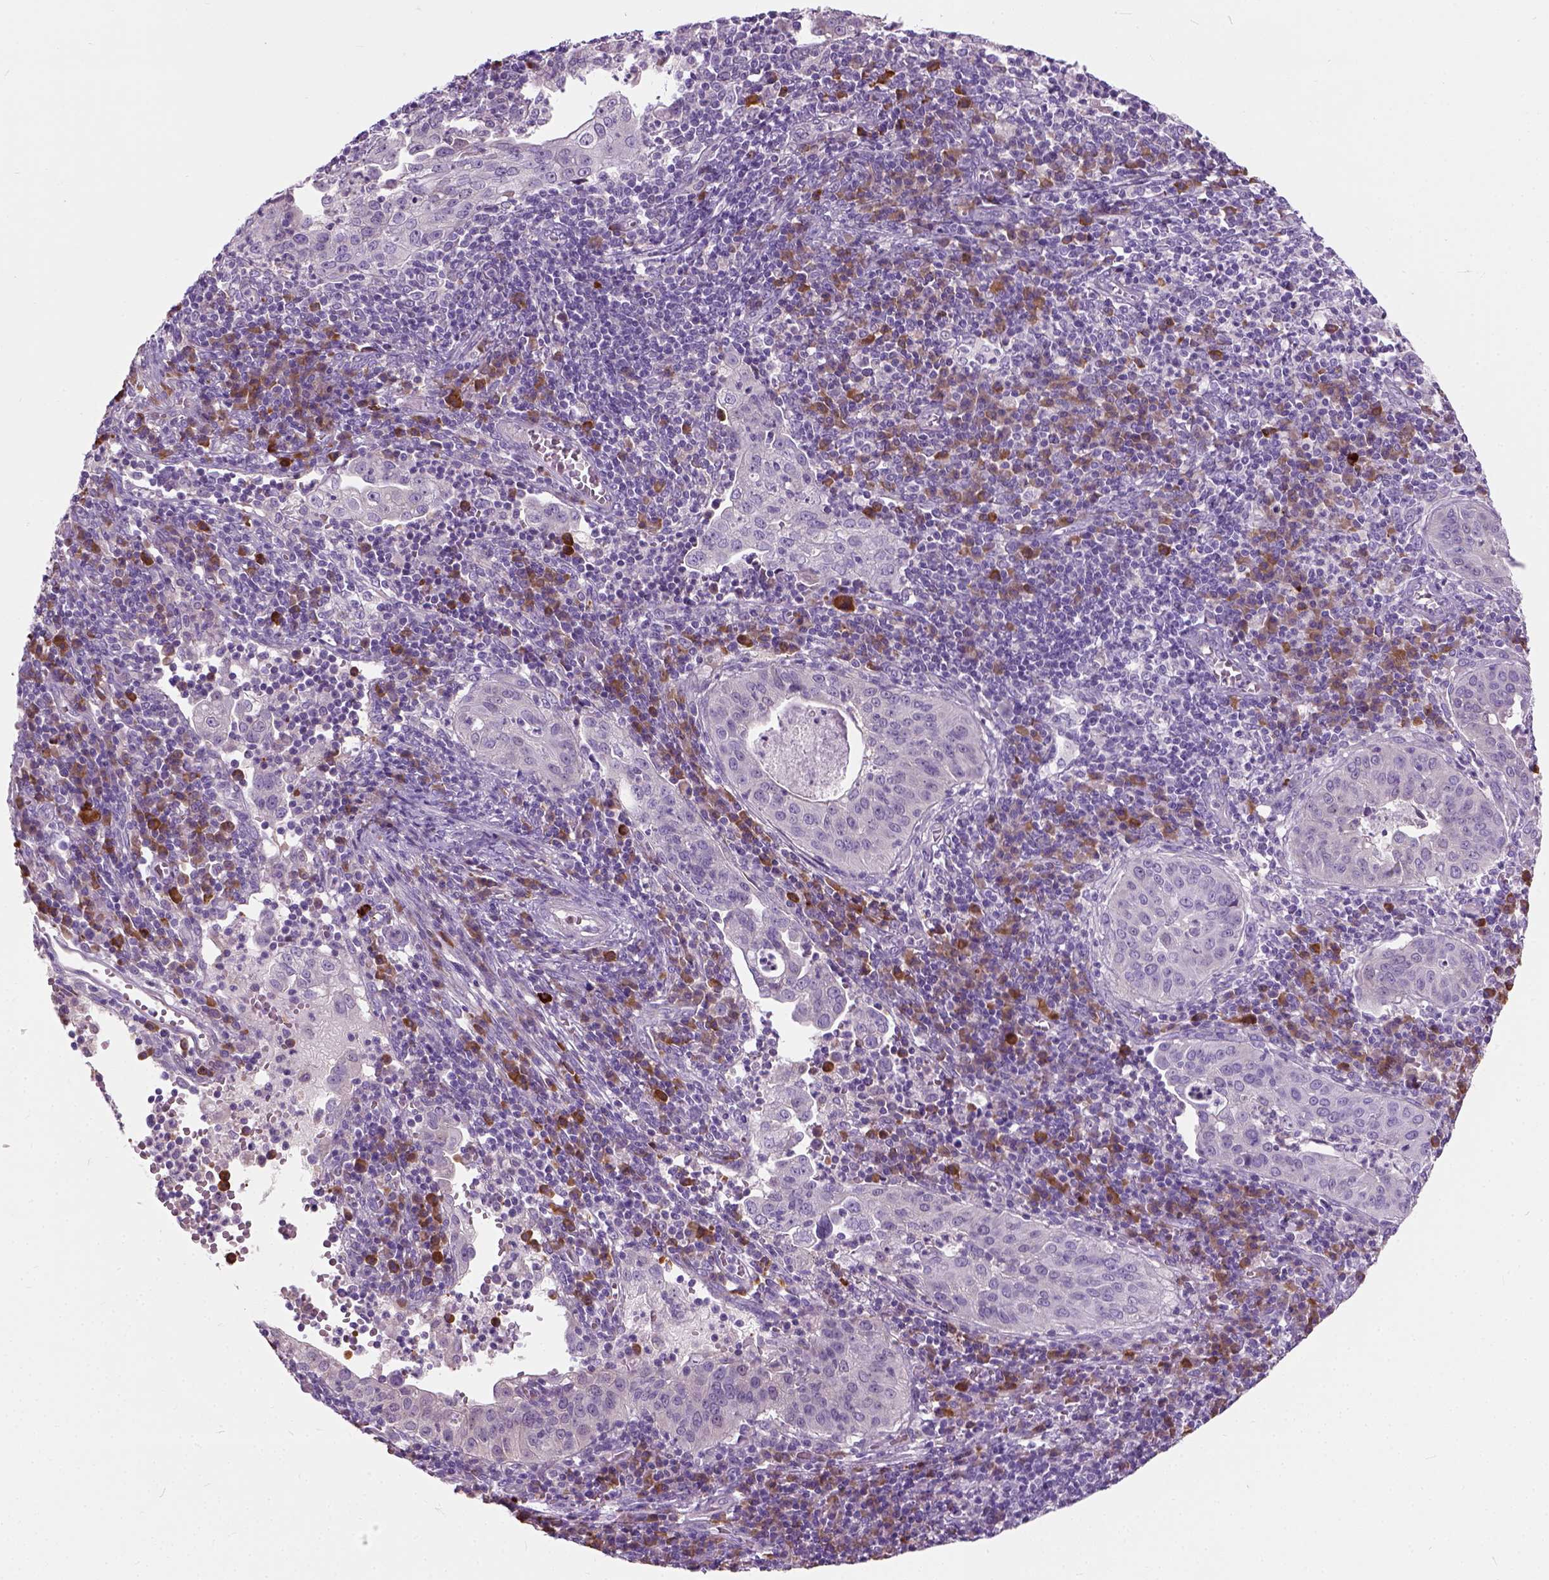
{"staining": {"intensity": "negative", "quantity": "none", "location": "none"}, "tissue": "cervical cancer", "cell_type": "Tumor cells", "image_type": "cancer", "snomed": [{"axis": "morphology", "description": "Squamous cell carcinoma, NOS"}, {"axis": "topography", "description": "Cervix"}], "caption": "A histopathology image of human cervical cancer is negative for staining in tumor cells.", "gene": "TRIM72", "patient": {"sex": "female", "age": 39}}